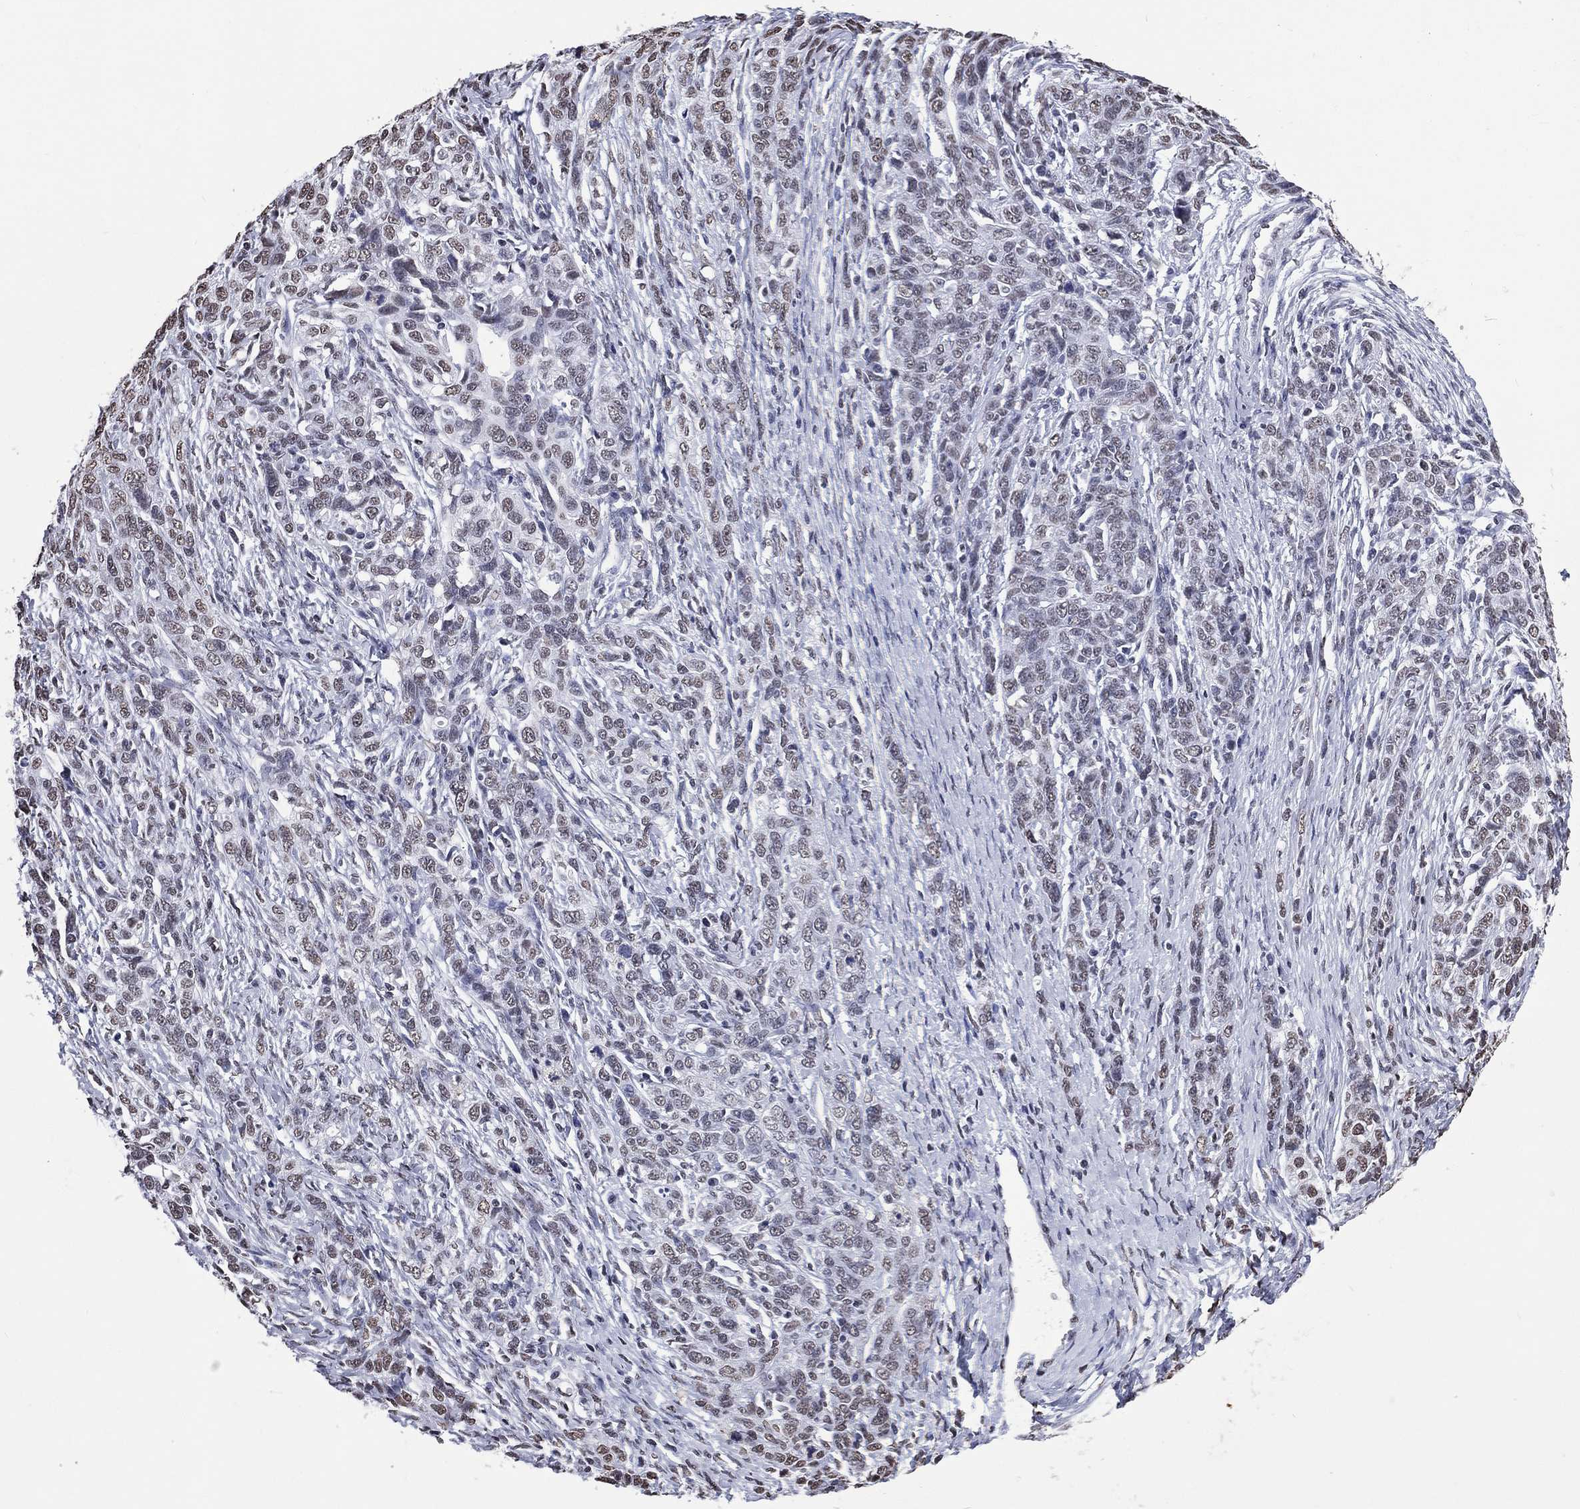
{"staining": {"intensity": "weak", "quantity": "<25%", "location": "nuclear"}, "tissue": "ovarian cancer", "cell_type": "Tumor cells", "image_type": "cancer", "snomed": [{"axis": "morphology", "description": "Cystadenocarcinoma, serous, NOS"}, {"axis": "topography", "description": "Ovary"}], "caption": "A high-resolution photomicrograph shows IHC staining of serous cystadenocarcinoma (ovarian), which reveals no significant staining in tumor cells.", "gene": "RETREG2", "patient": {"sex": "female", "age": 71}}